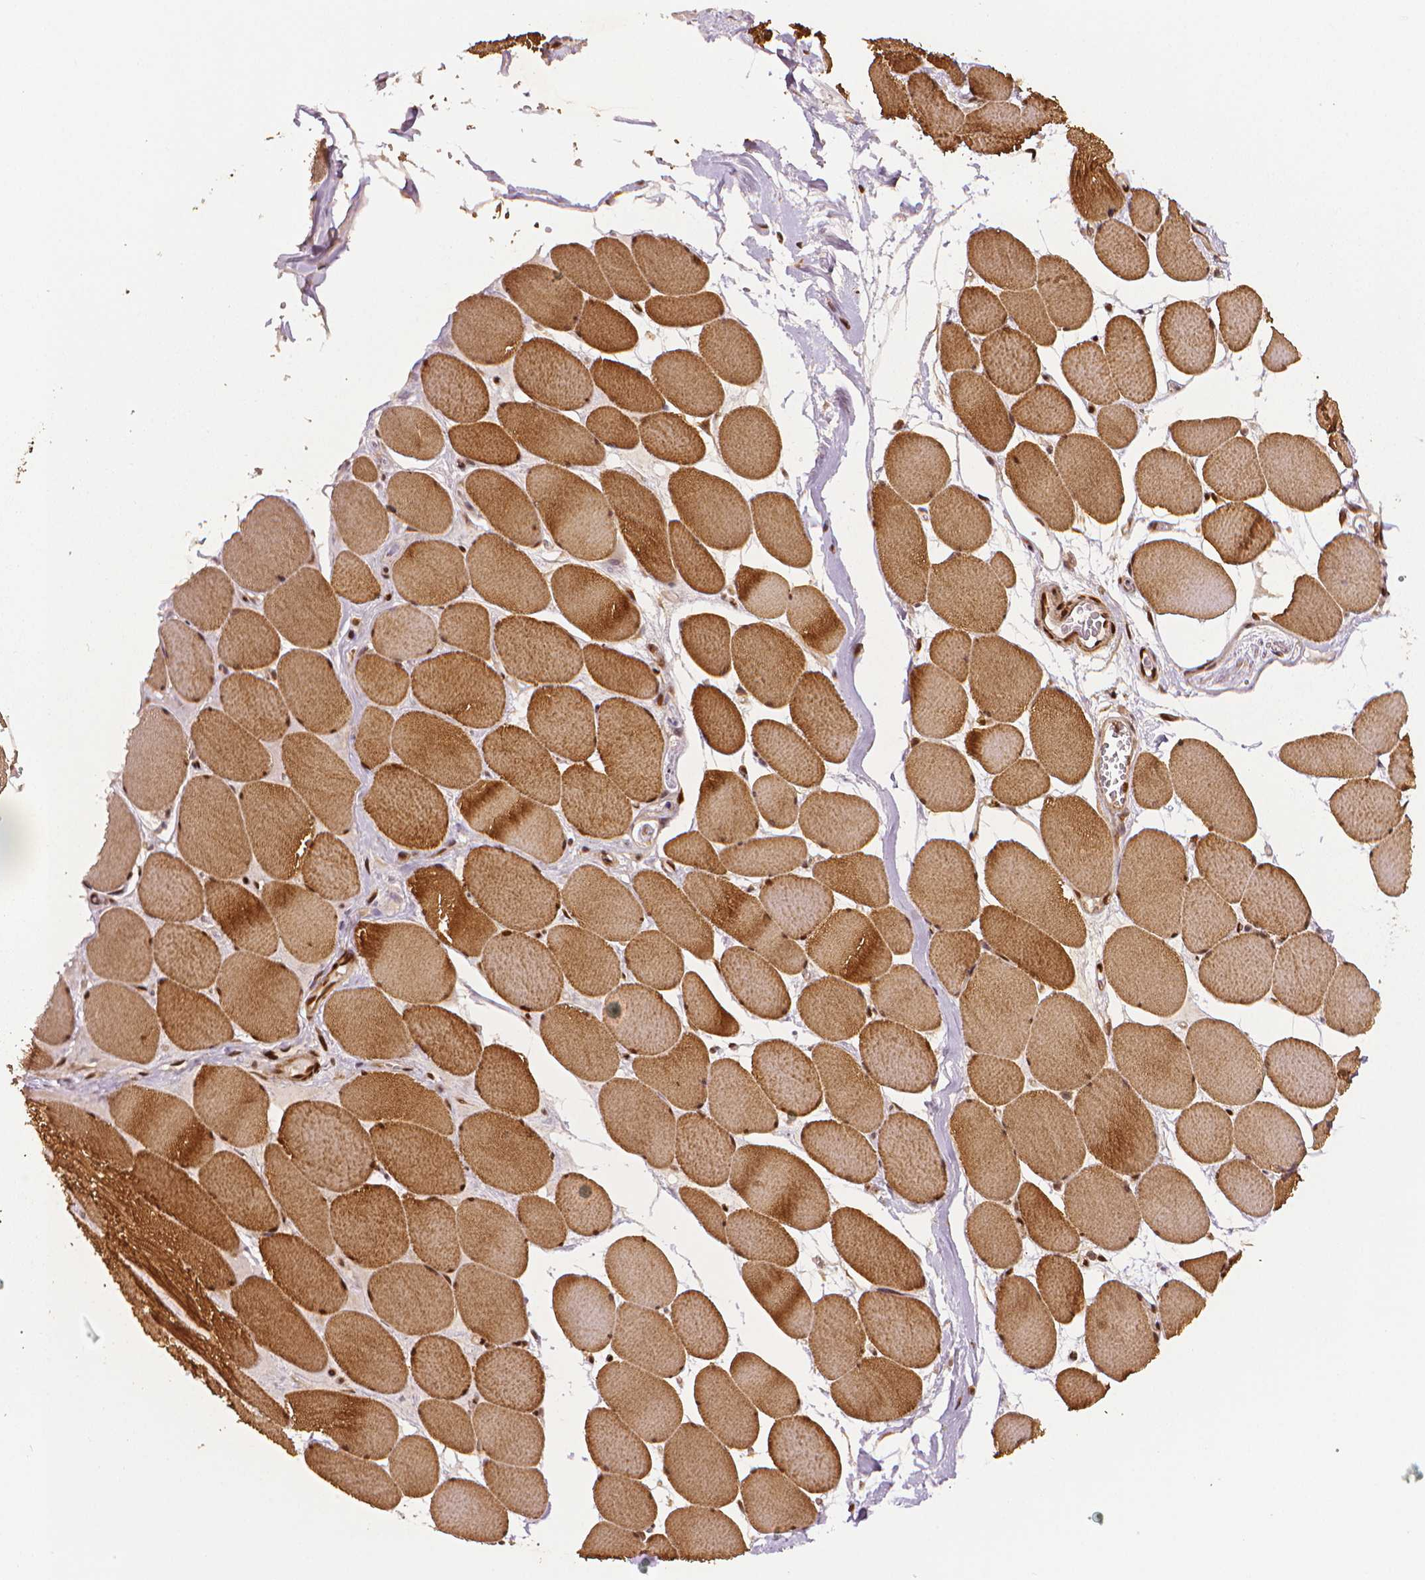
{"staining": {"intensity": "strong", "quantity": ">75%", "location": "cytoplasmic/membranous,nuclear"}, "tissue": "skeletal muscle", "cell_type": "Myocytes", "image_type": "normal", "snomed": [{"axis": "morphology", "description": "Normal tissue, NOS"}, {"axis": "topography", "description": "Skeletal muscle"}], "caption": "Immunohistochemical staining of unremarkable skeletal muscle demonstrates strong cytoplasmic/membranous,nuclear protein expression in about >75% of myocytes.", "gene": "STAT3", "patient": {"sex": "female", "age": 75}}